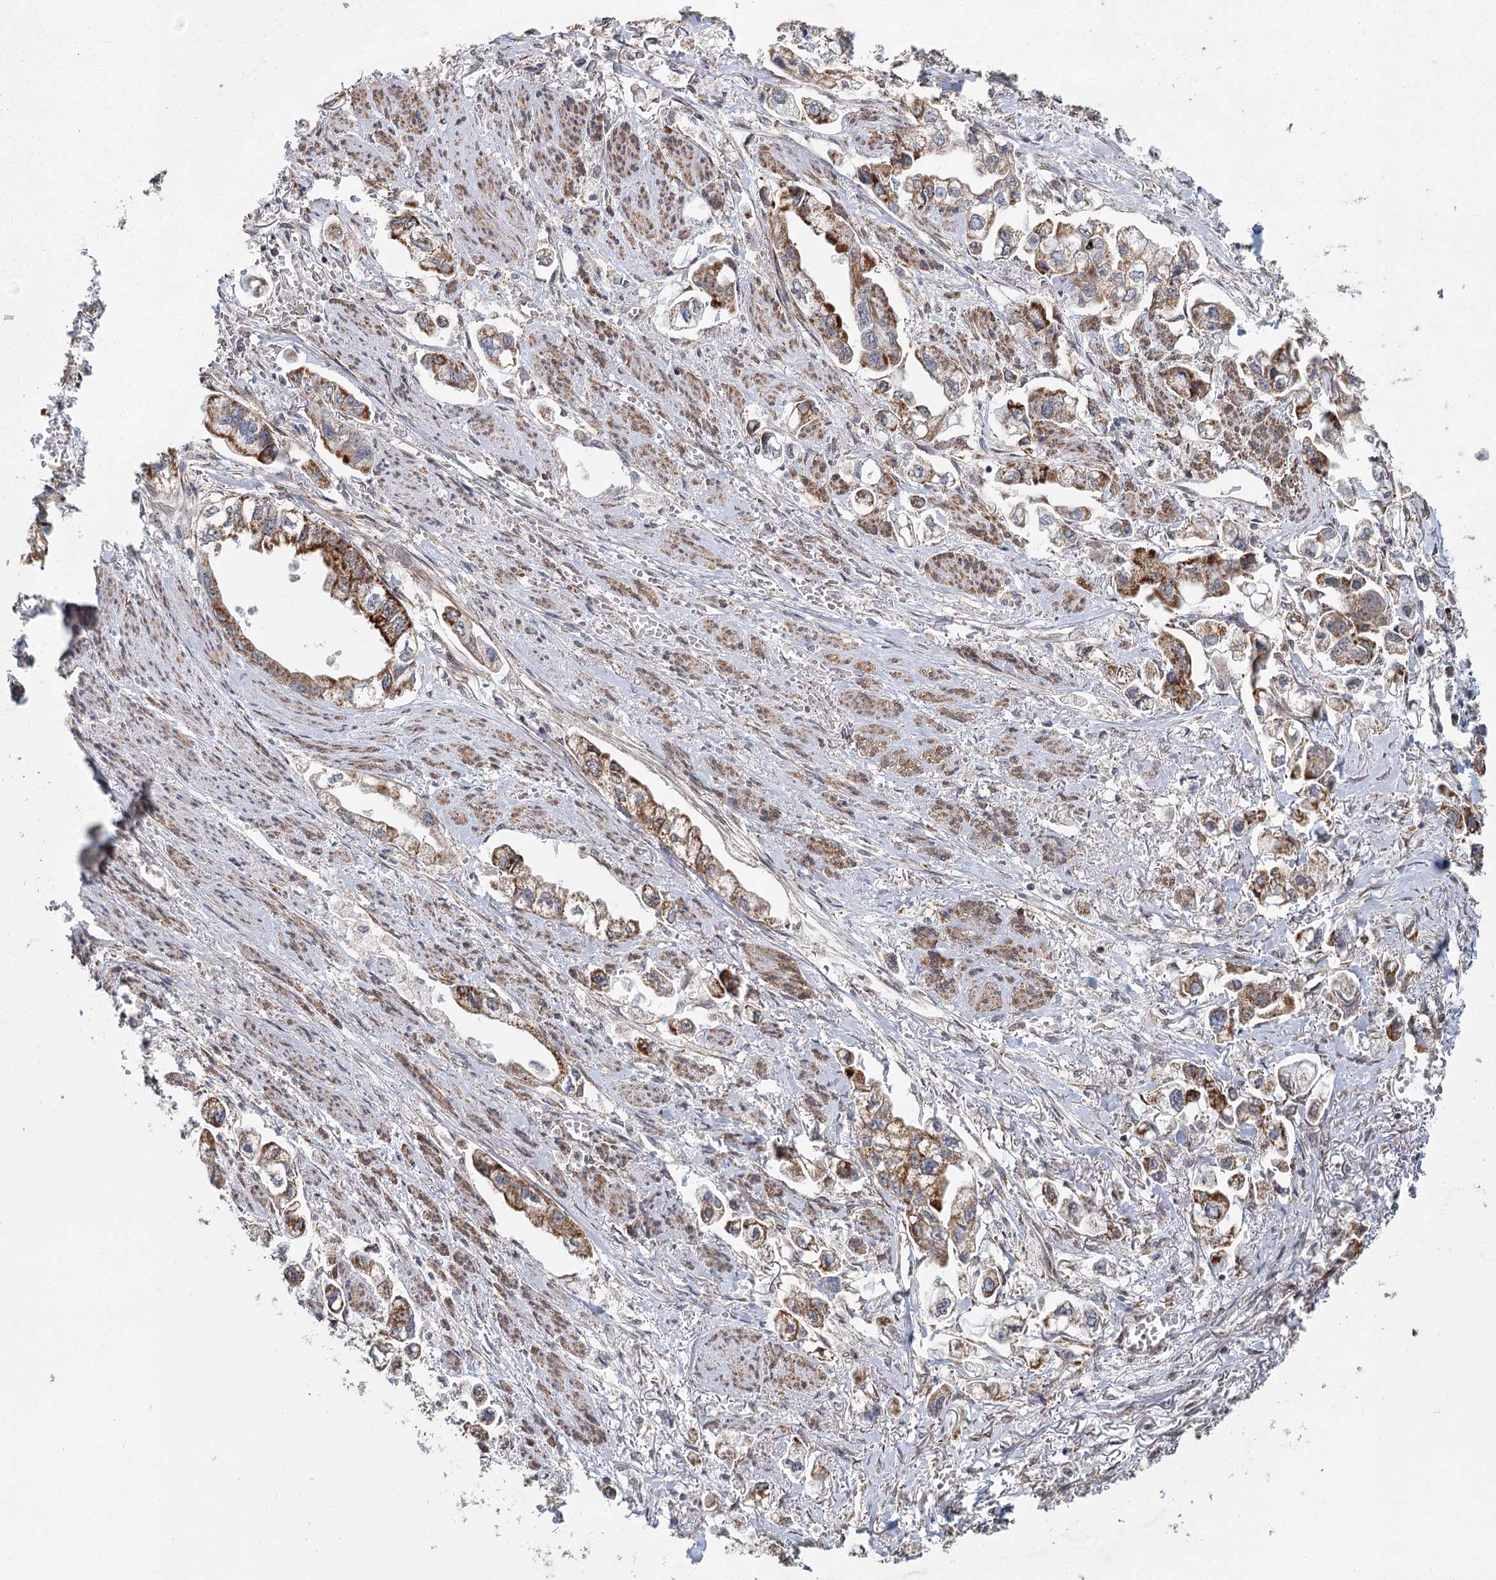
{"staining": {"intensity": "moderate", "quantity": ">75%", "location": "cytoplasmic/membranous"}, "tissue": "stomach cancer", "cell_type": "Tumor cells", "image_type": "cancer", "snomed": [{"axis": "morphology", "description": "Adenocarcinoma, NOS"}, {"axis": "topography", "description": "Stomach"}], "caption": "High-power microscopy captured an immunohistochemistry micrograph of stomach cancer, revealing moderate cytoplasmic/membranous expression in approximately >75% of tumor cells.", "gene": "ZCCHC24", "patient": {"sex": "male", "age": 62}}